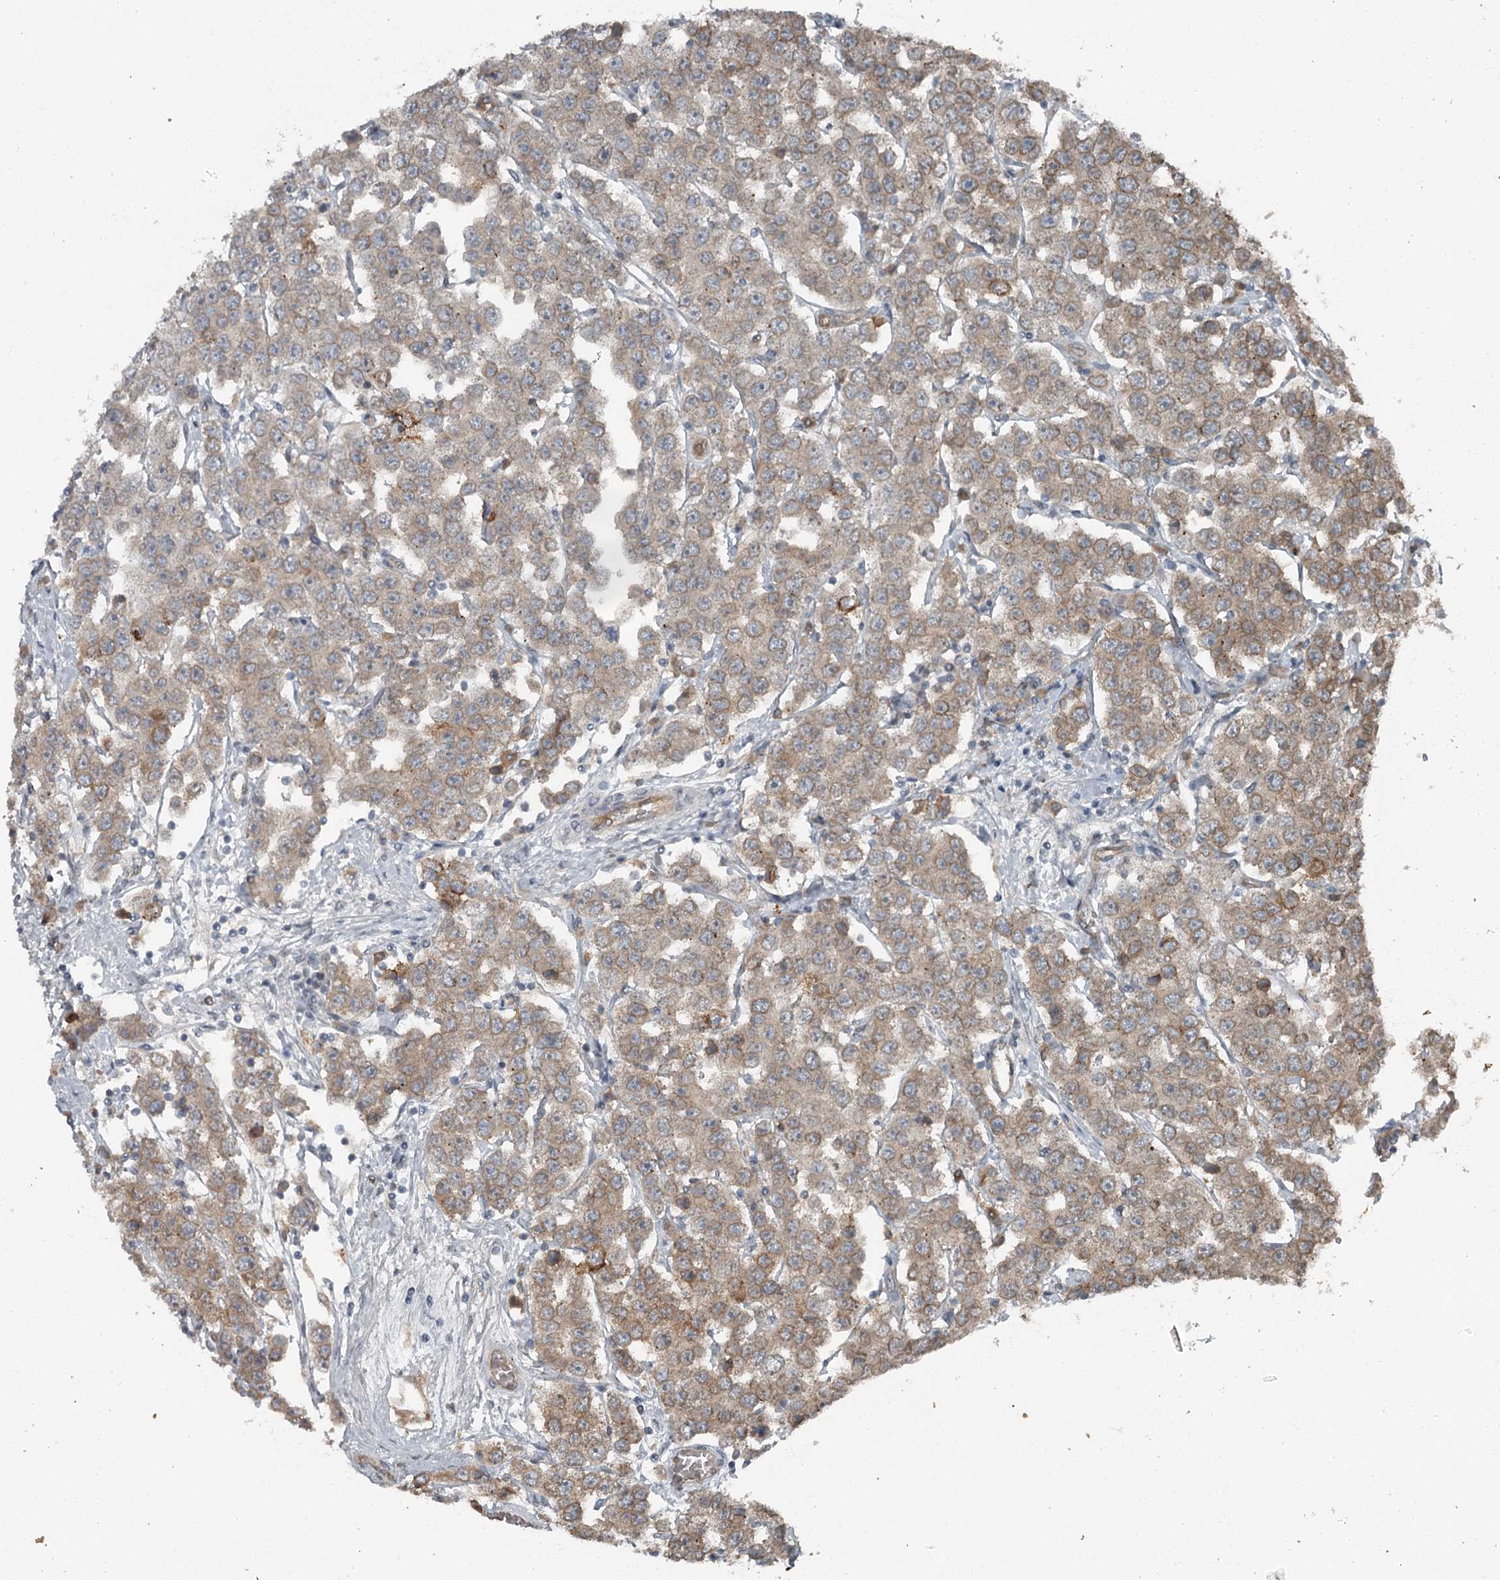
{"staining": {"intensity": "weak", "quantity": "25%-75%", "location": "cytoplasmic/membranous"}, "tissue": "testis cancer", "cell_type": "Tumor cells", "image_type": "cancer", "snomed": [{"axis": "morphology", "description": "Seminoma, NOS"}, {"axis": "topography", "description": "Testis"}], "caption": "Protein expression by immunohistochemistry (IHC) displays weak cytoplasmic/membranous expression in about 25%-75% of tumor cells in testis cancer (seminoma).", "gene": "SLC39A8", "patient": {"sex": "male", "age": 28}}